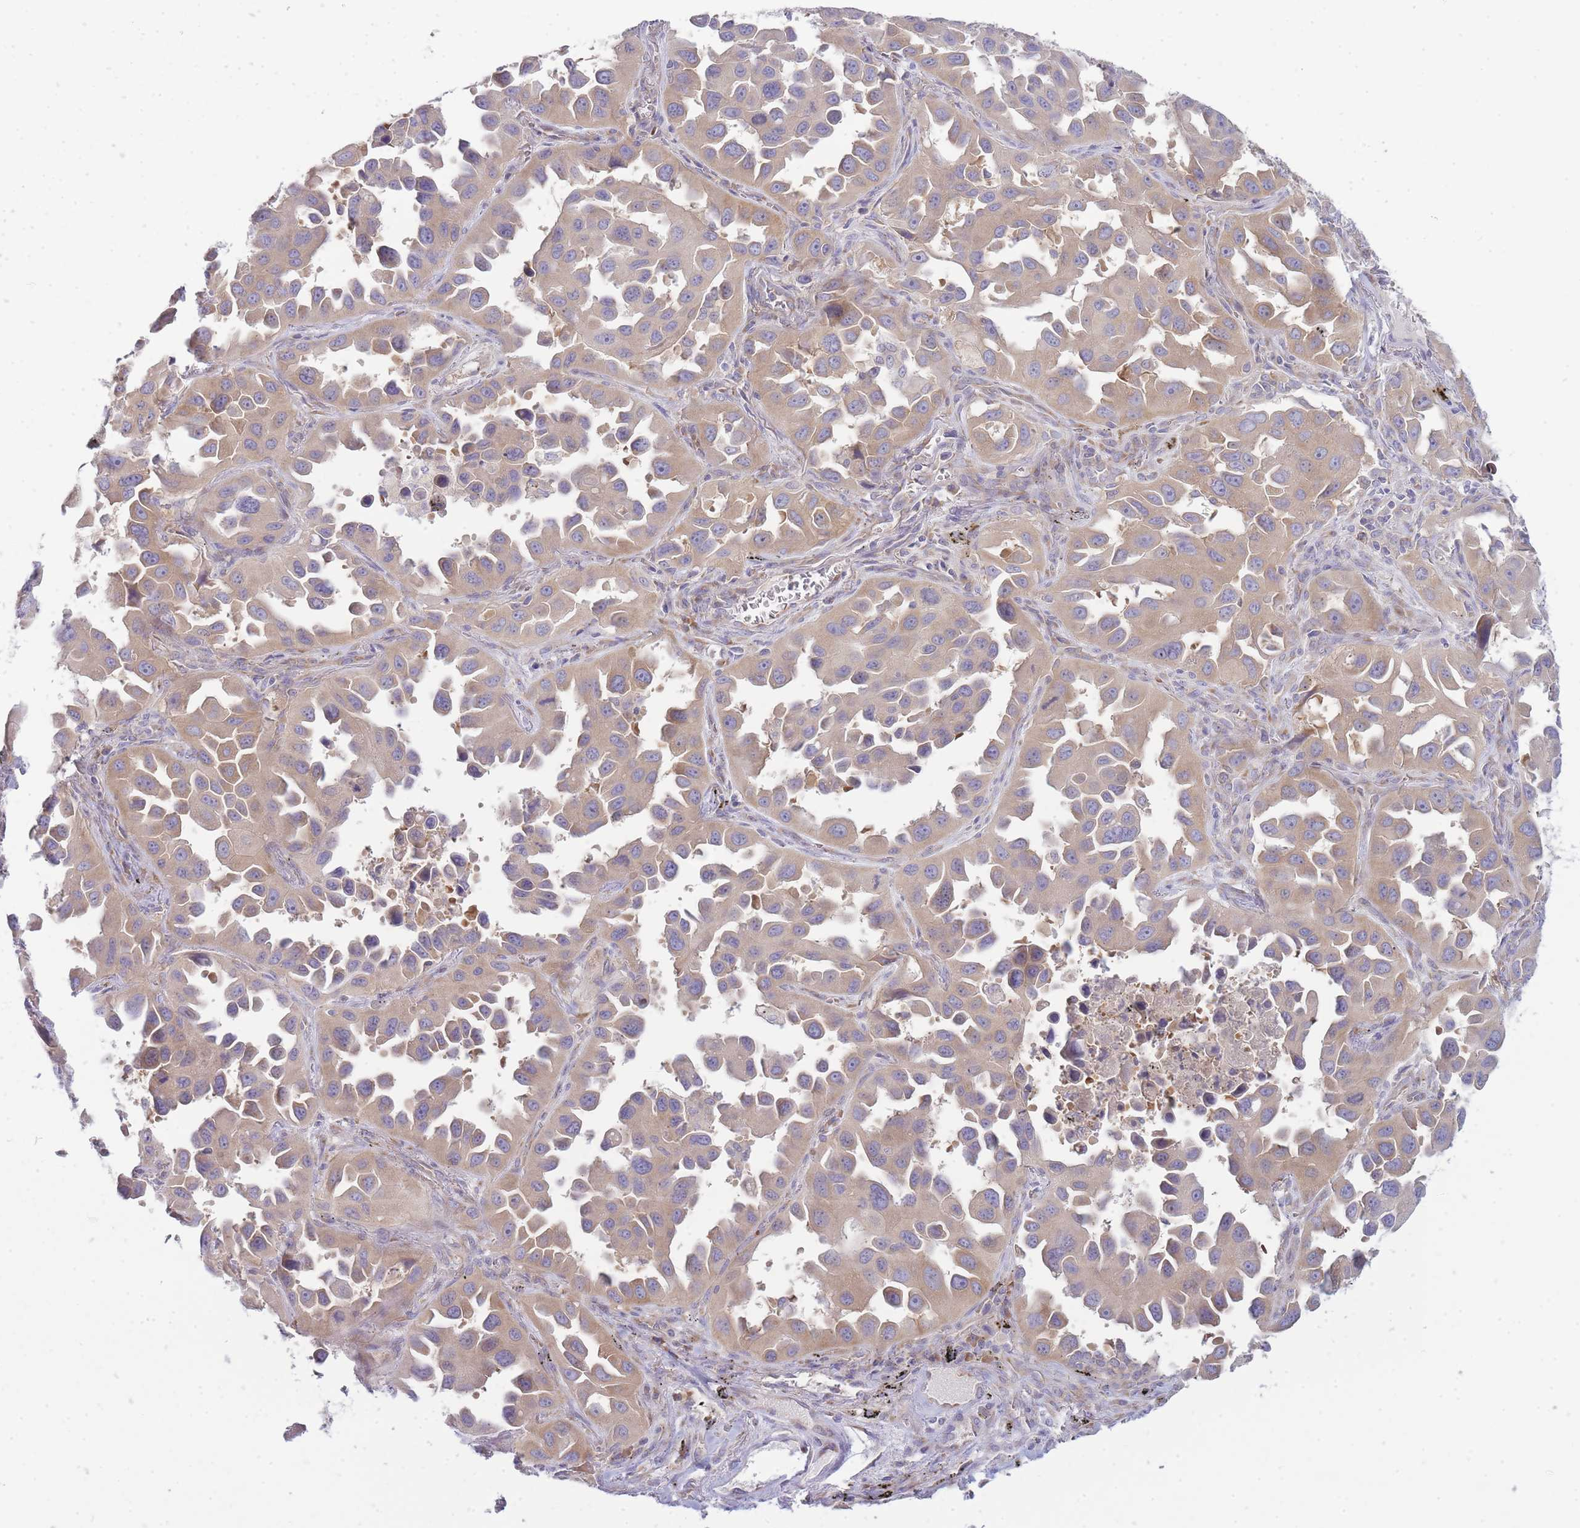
{"staining": {"intensity": "weak", "quantity": ">75%", "location": "cytoplasmic/membranous"}, "tissue": "lung cancer", "cell_type": "Tumor cells", "image_type": "cancer", "snomed": [{"axis": "morphology", "description": "Adenocarcinoma, NOS"}, {"axis": "topography", "description": "Lung"}], "caption": "IHC image of human lung cancer (adenocarcinoma) stained for a protein (brown), which demonstrates low levels of weak cytoplasmic/membranous positivity in approximately >75% of tumor cells.", "gene": "OR5L2", "patient": {"sex": "male", "age": 66}}